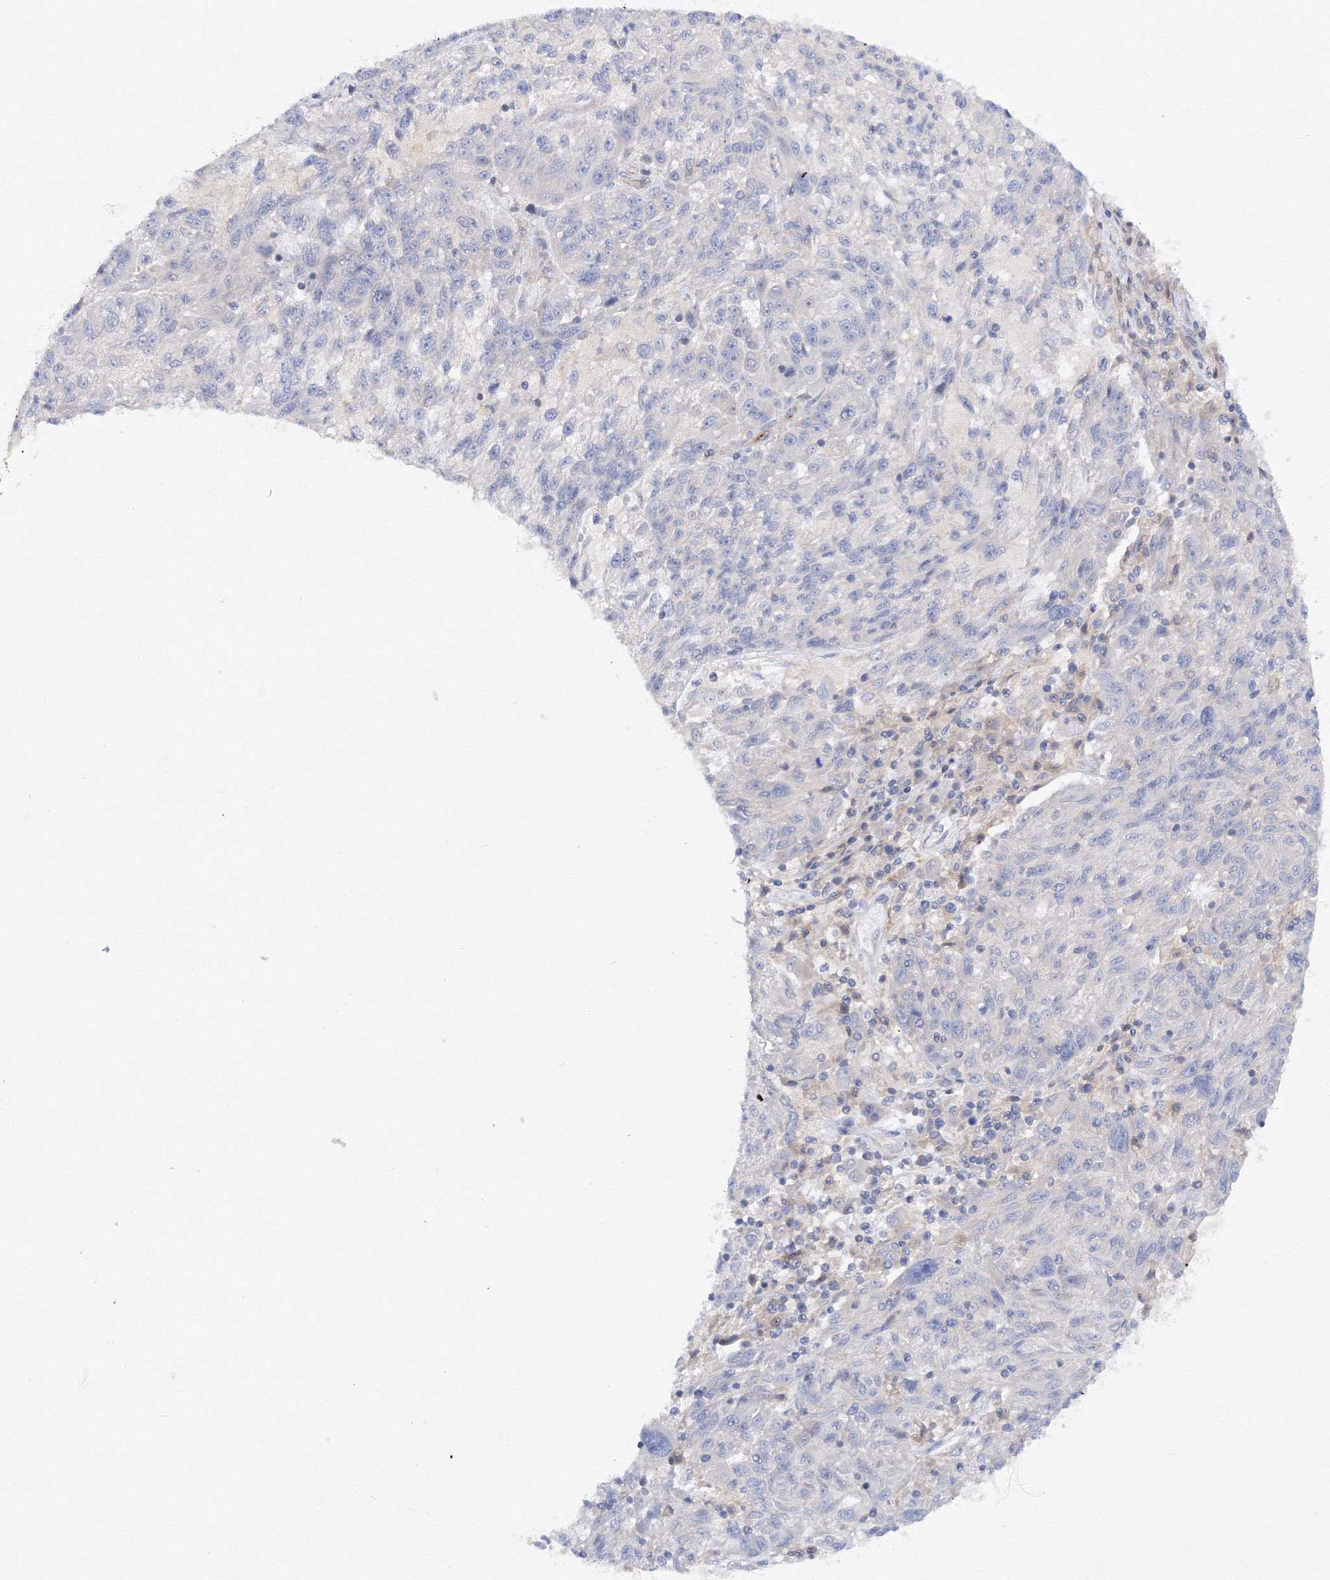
{"staining": {"intensity": "negative", "quantity": "none", "location": "none"}, "tissue": "melanoma", "cell_type": "Tumor cells", "image_type": "cancer", "snomed": [{"axis": "morphology", "description": "Malignant melanoma, NOS"}, {"axis": "topography", "description": "Skin"}], "caption": "High power microscopy histopathology image of an immunohistochemistry image of melanoma, revealing no significant staining in tumor cells.", "gene": "DIS3L2", "patient": {"sex": "male", "age": 53}}